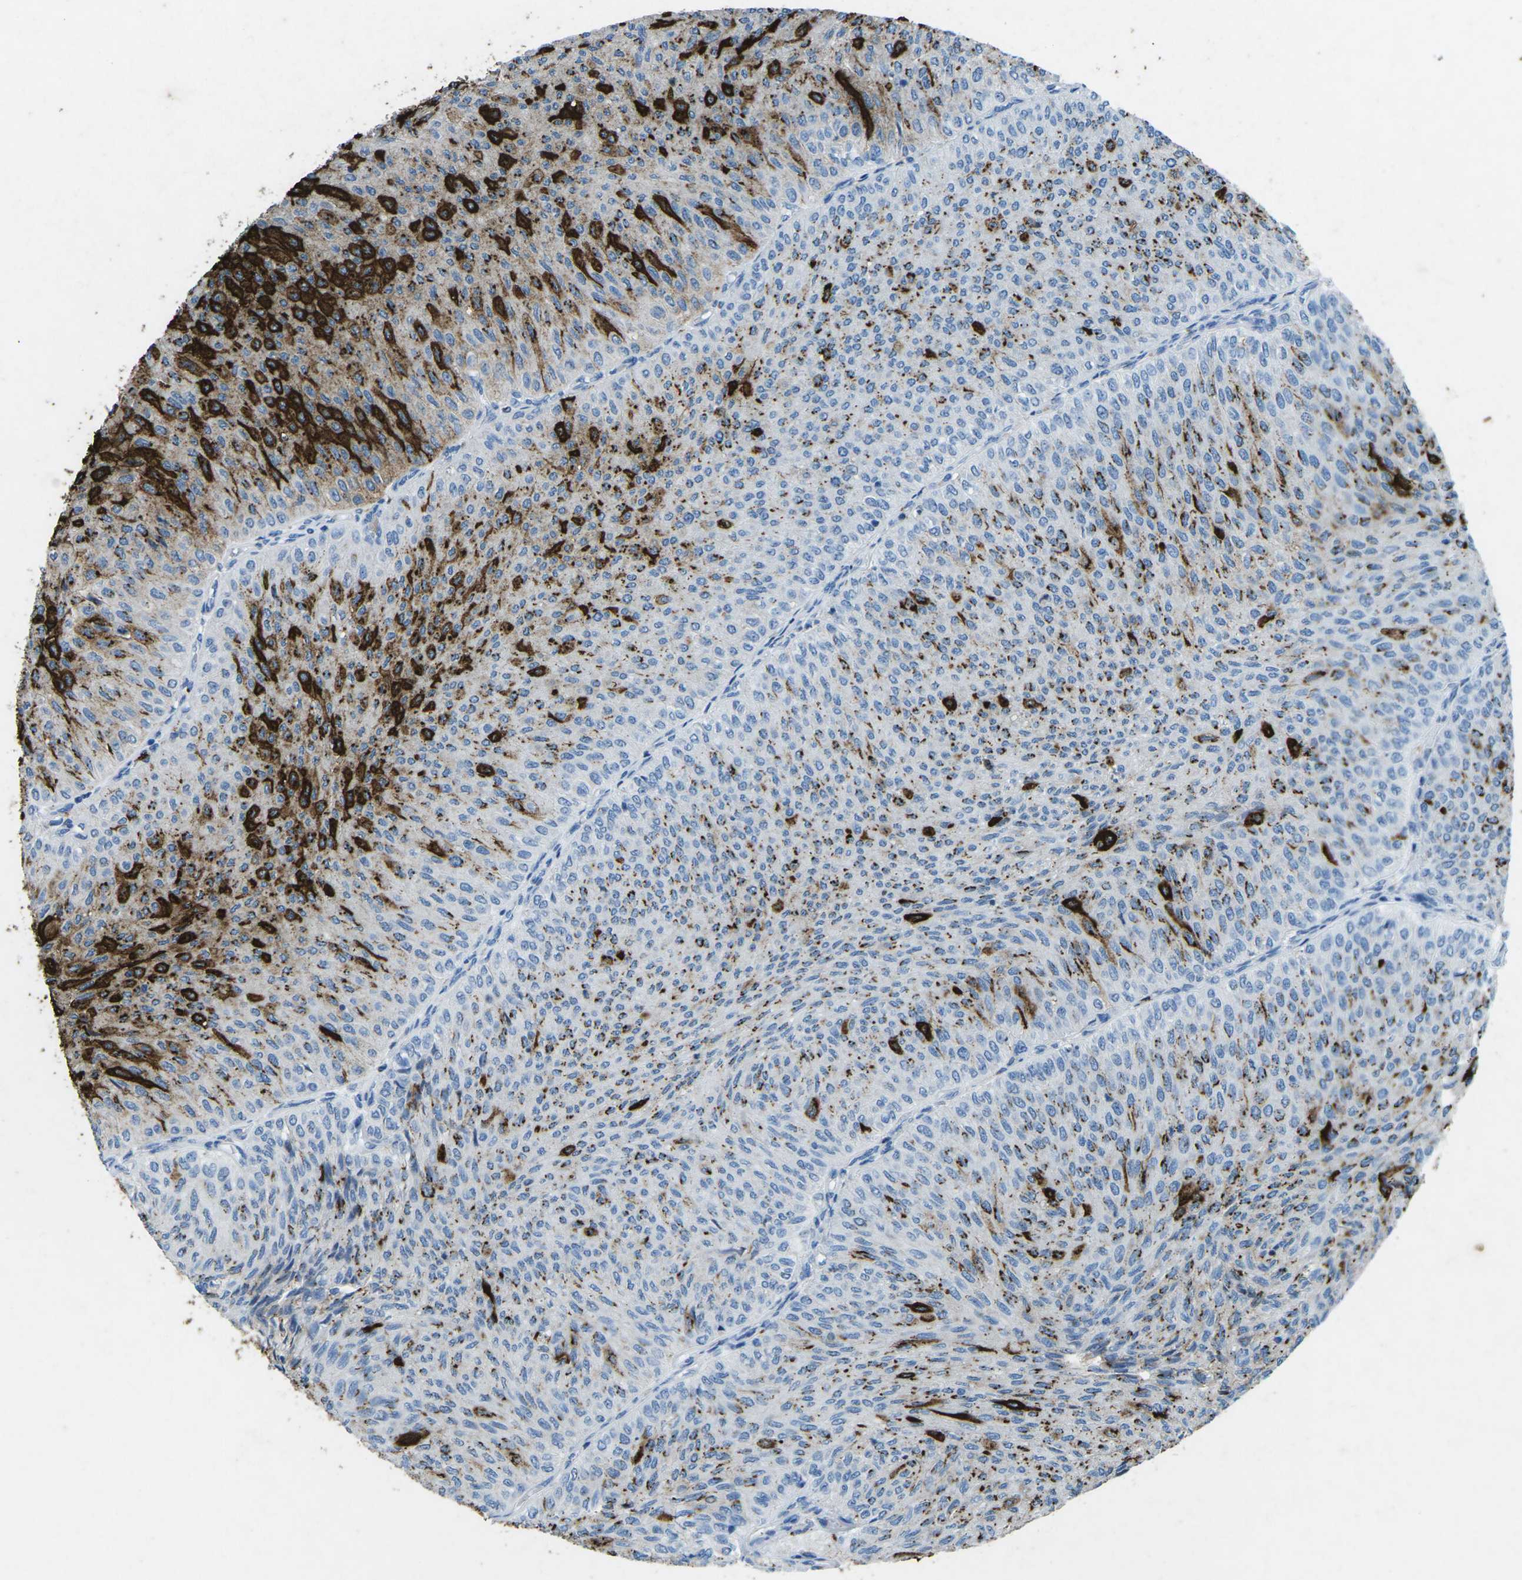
{"staining": {"intensity": "strong", "quantity": "<25%", "location": "cytoplasmic/membranous"}, "tissue": "urothelial cancer", "cell_type": "Tumor cells", "image_type": "cancer", "snomed": [{"axis": "morphology", "description": "Urothelial carcinoma, Low grade"}, {"axis": "topography", "description": "Urinary bladder"}], "caption": "Immunohistochemistry (IHC) micrograph of neoplastic tissue: human low-grade urothelial carcinoma stained using immunohistochemistry (IHC) shows medium levels of strong protein expression localized specifically in the cytoplasmic/membranous of tumor cells, appearing as a cytoplasmic/membranous brown color.", "gene": "CTAGE1", "patient": {"sex": "male", "age": 78}}